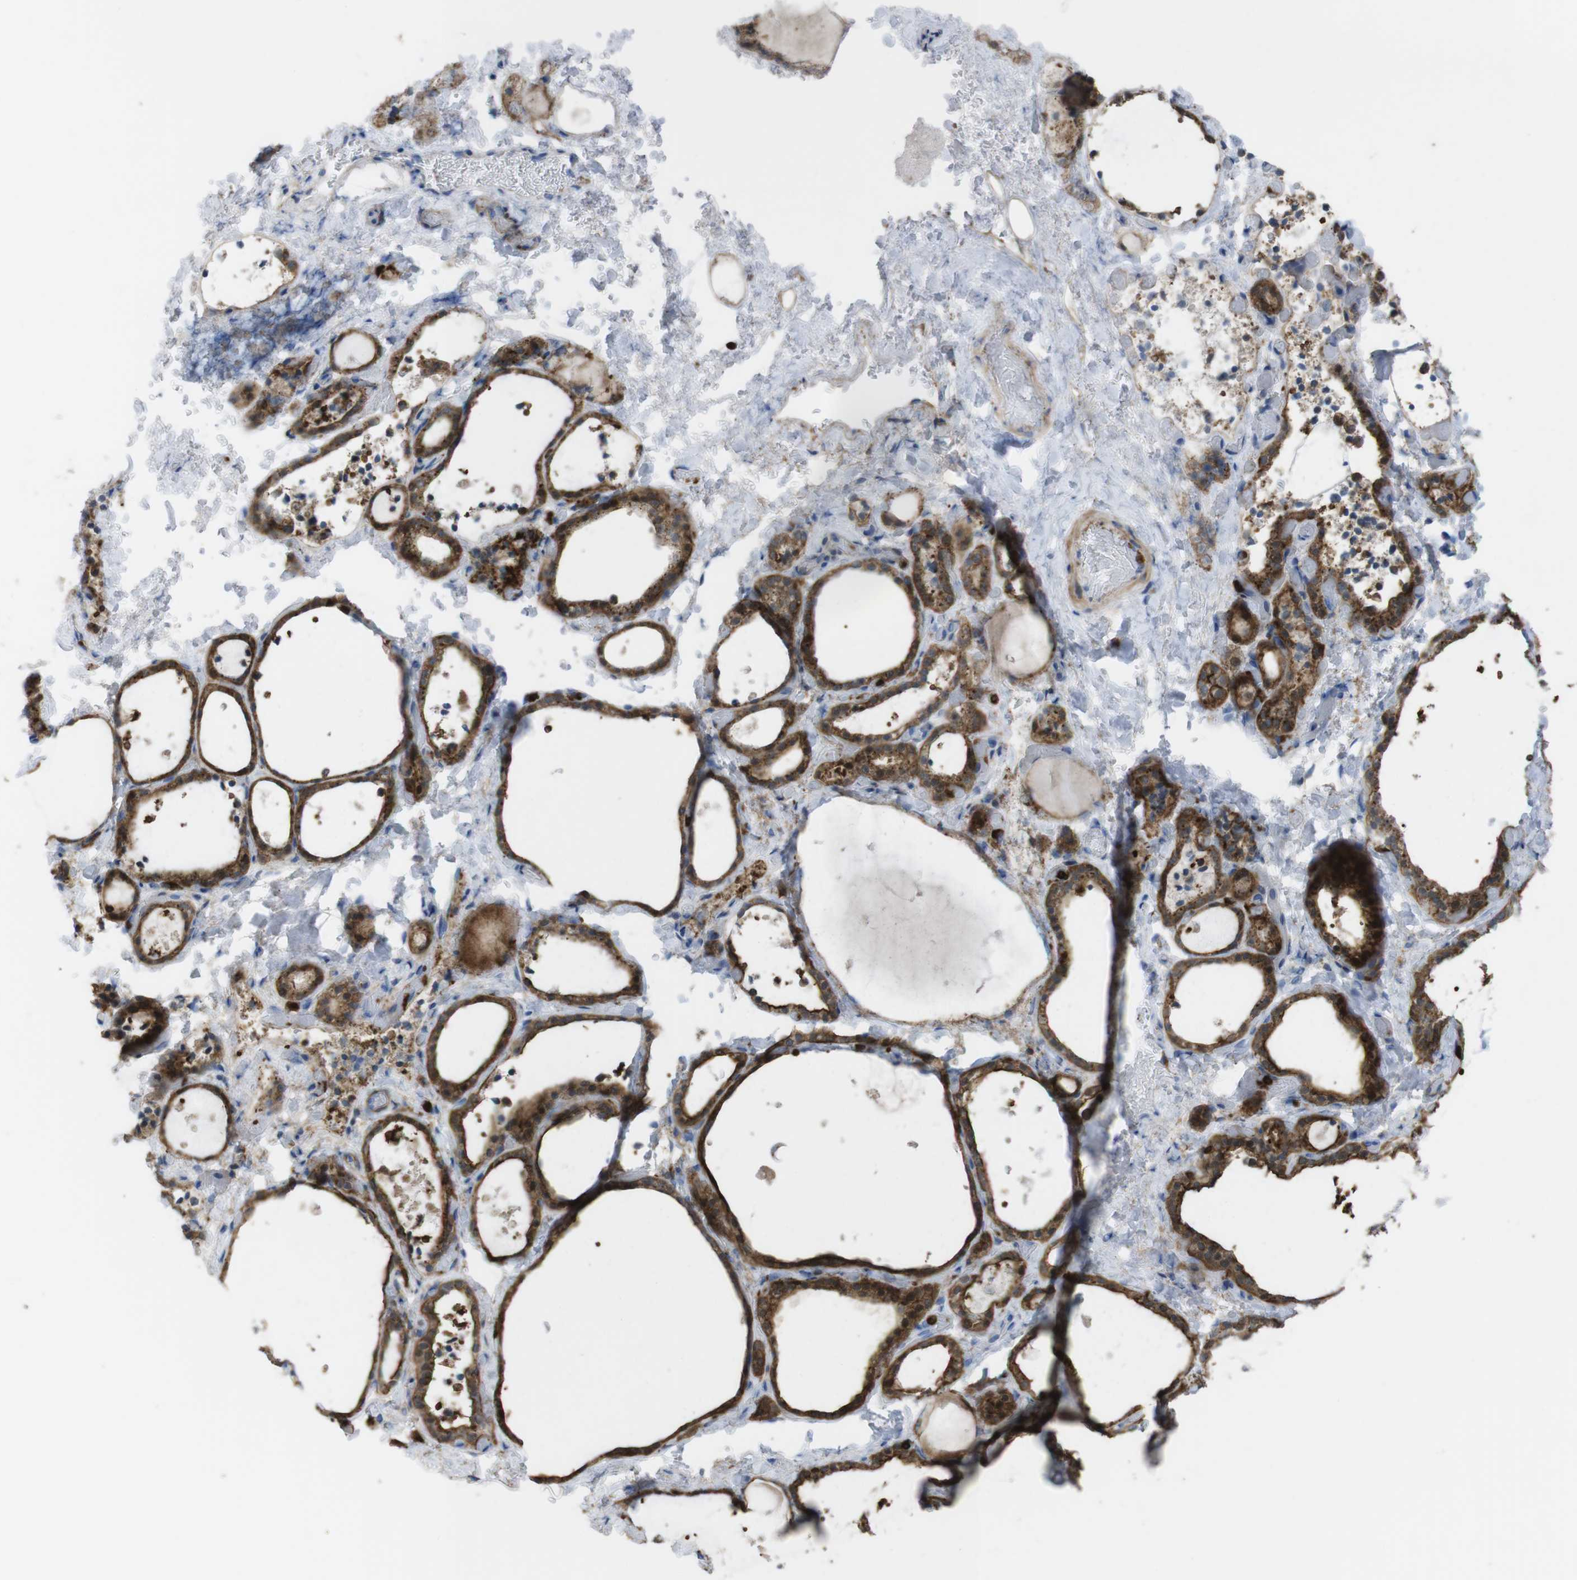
{"staining": {"intensity": "strong", "quantity": ">75%", "location": "cytoplasmic/membranous"}, "tissue": "thyroid gland", "cell_type": "Glandular cells", "image_type": "normal", "snomed": [{"axis": "morphology", "description": "Normal tissue, NOS"}, {"axis": "topography", "description": "Thyroid gland"}], "caption": "IHC staining of unremarkable thyroid gland, which shows high levels of strong cytoplasmic/membranous expression in approximately >75% of glandular cells indicating strong cytoplasmic/membranous protein positivity. The staining was performed using DAB (3,3'-diaminobenzidine) (brown) for protein detection and nuclei were counterstained in hematoxylin (blue).", "gene": "PRKCD", "patient": {"sex": "female", "age": 44}}